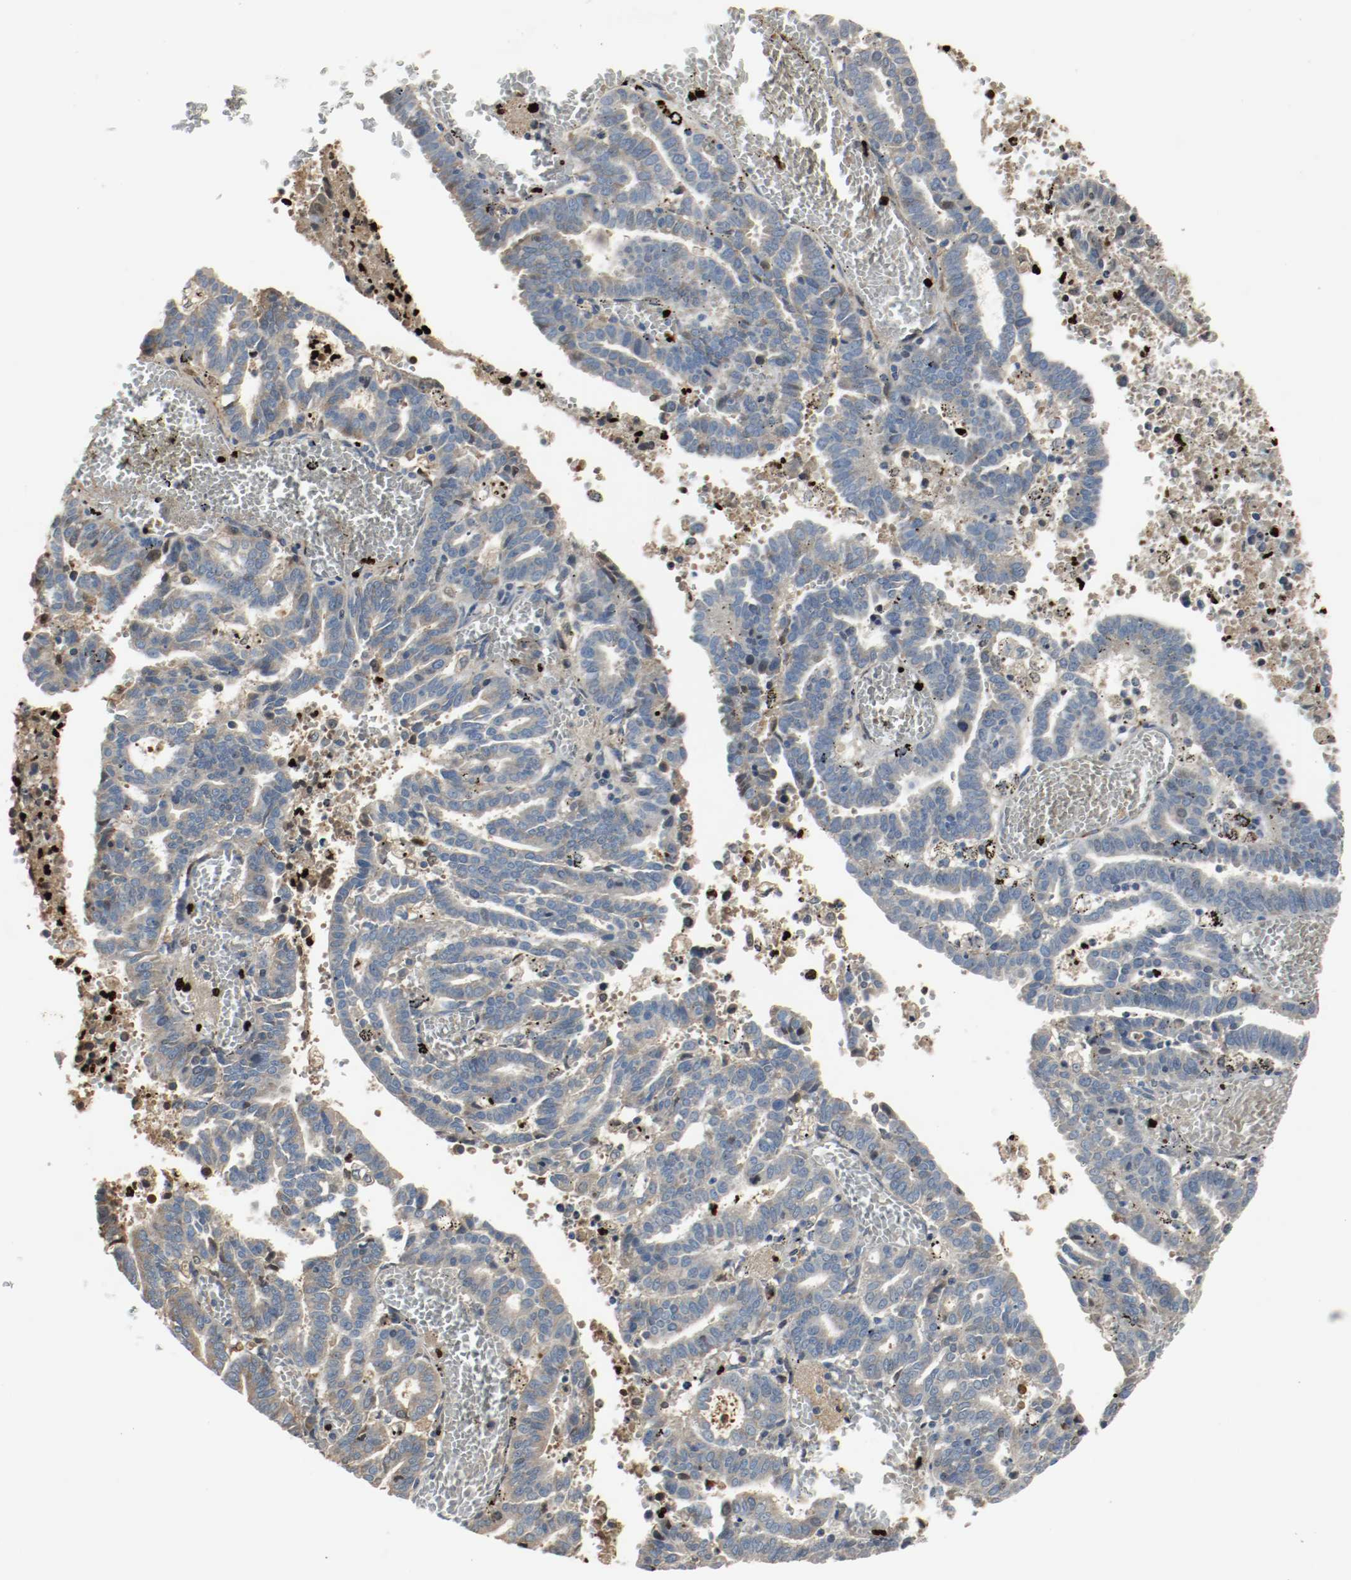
{"staining": {"intensity": "negative", "quantity": "none", "location": "none"}, "tissue": "endometrial cancer", "cell_type": "Tumor cells", "image_type": "cancer", "snomed": [{"axis": "morphology", "description": "Adenocarcinoma, NOS"}, {"axis": "topography", "description": "Uterus"}], "caption": "The immunohistochemistry histopathology image has no significant positivity in tumor cells of endometrial adenocarcinoma tissue. (DAB IHC visualized using brightfield microscopy, high magnification).", "gene": "BLK", "patient": {"sex": "female", "age": 83}}